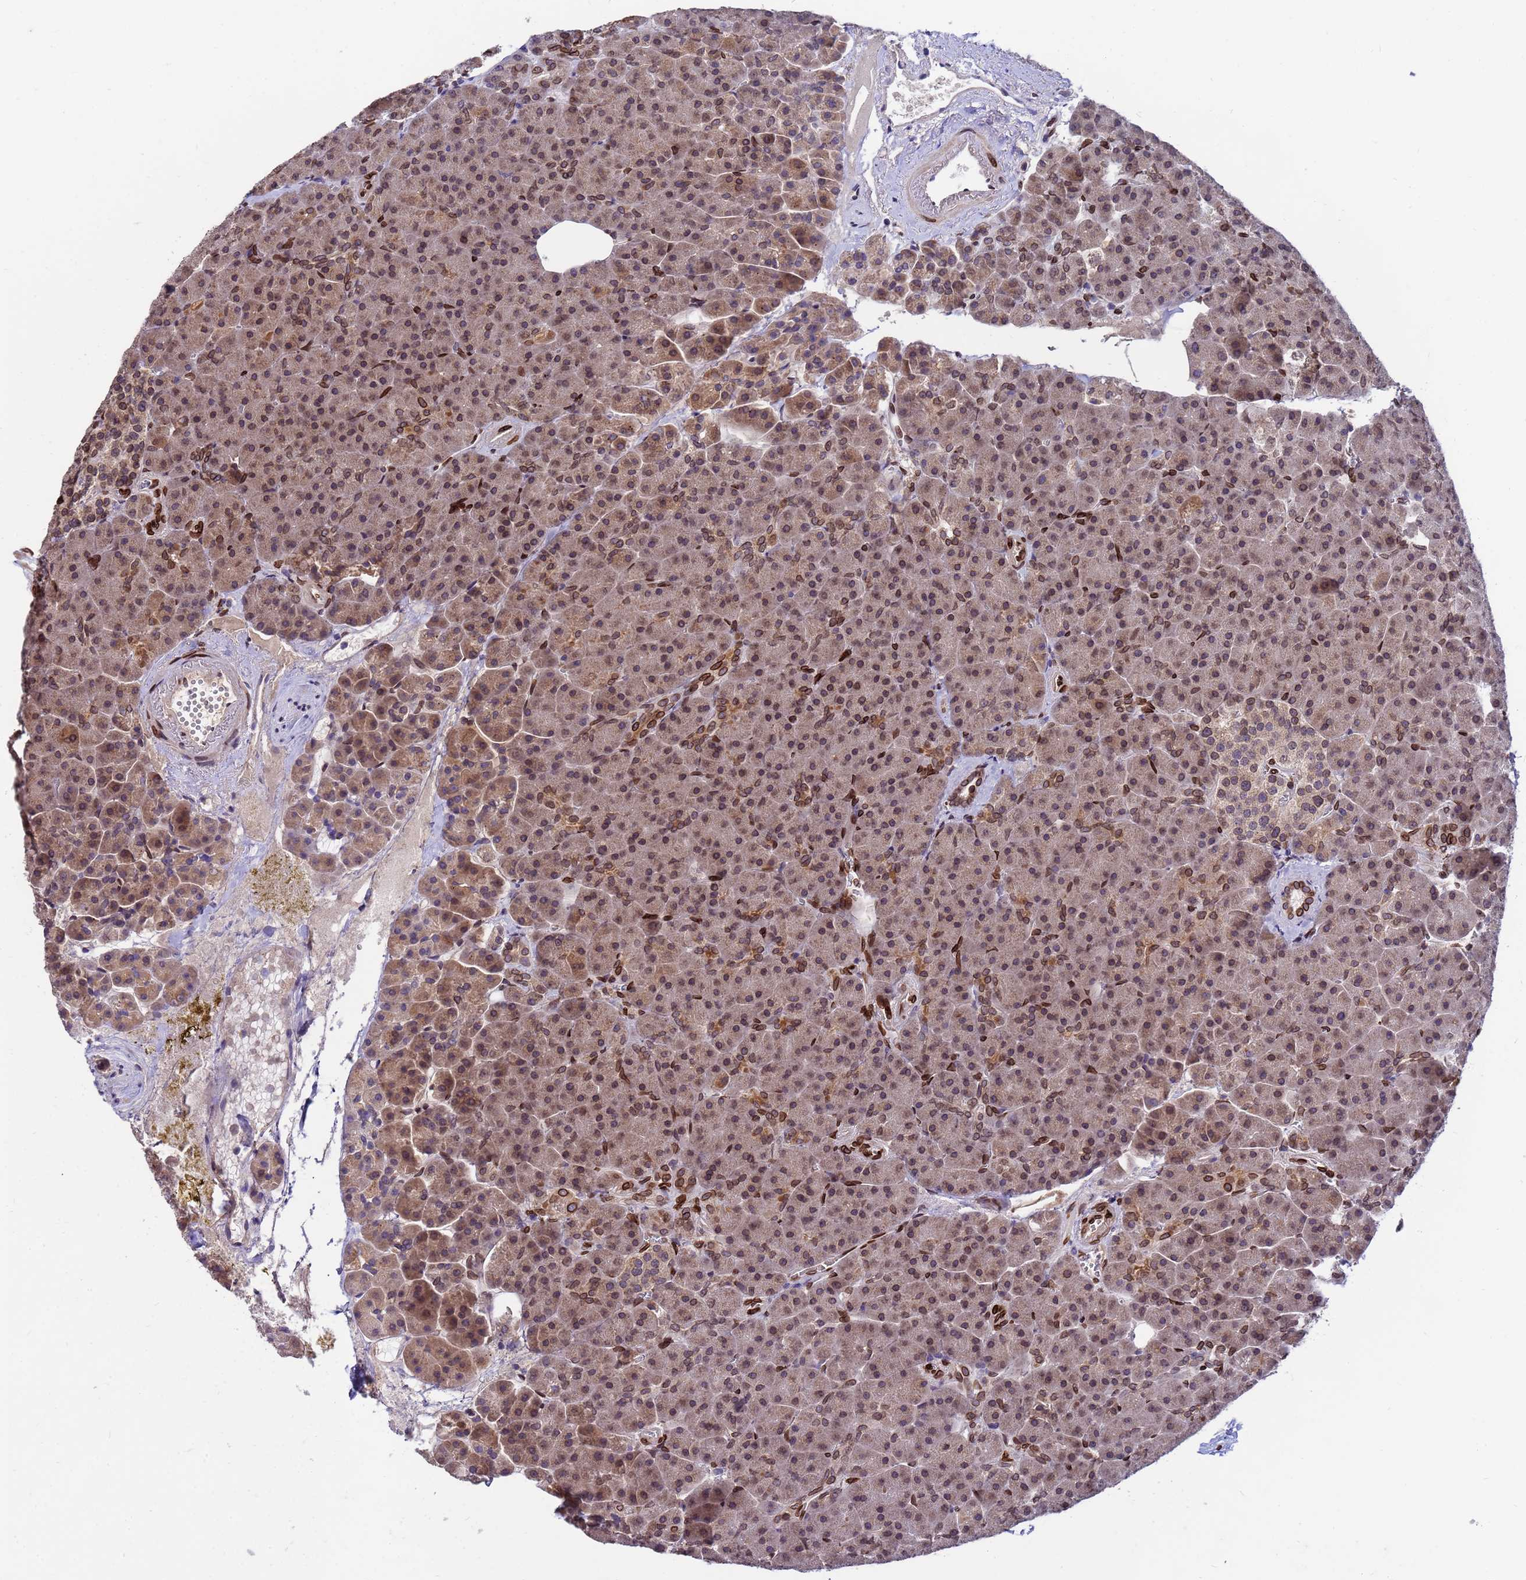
{"staining": {"intensity": "moderate", "quantity": ">75%", "location": "cytoplasmic/membranous,nuclear"}, "tissue": "pancreas", "cell_type": "Exocrine glandular cells", "image_type": "normal", "snomed": [{"axis": "morphology", "description": "Normal tissue, NOS"}, {"axis": "topography", "description": "Pancreas"}], "caption": "Pancreas stained with a brown dye displays moderate cytoplasmic/membranous,nuclear positive staining in approximately >75% of exocrine glandular cells.", "gene": "GPR135", "patient": {"sex": "female", "age": 74}}